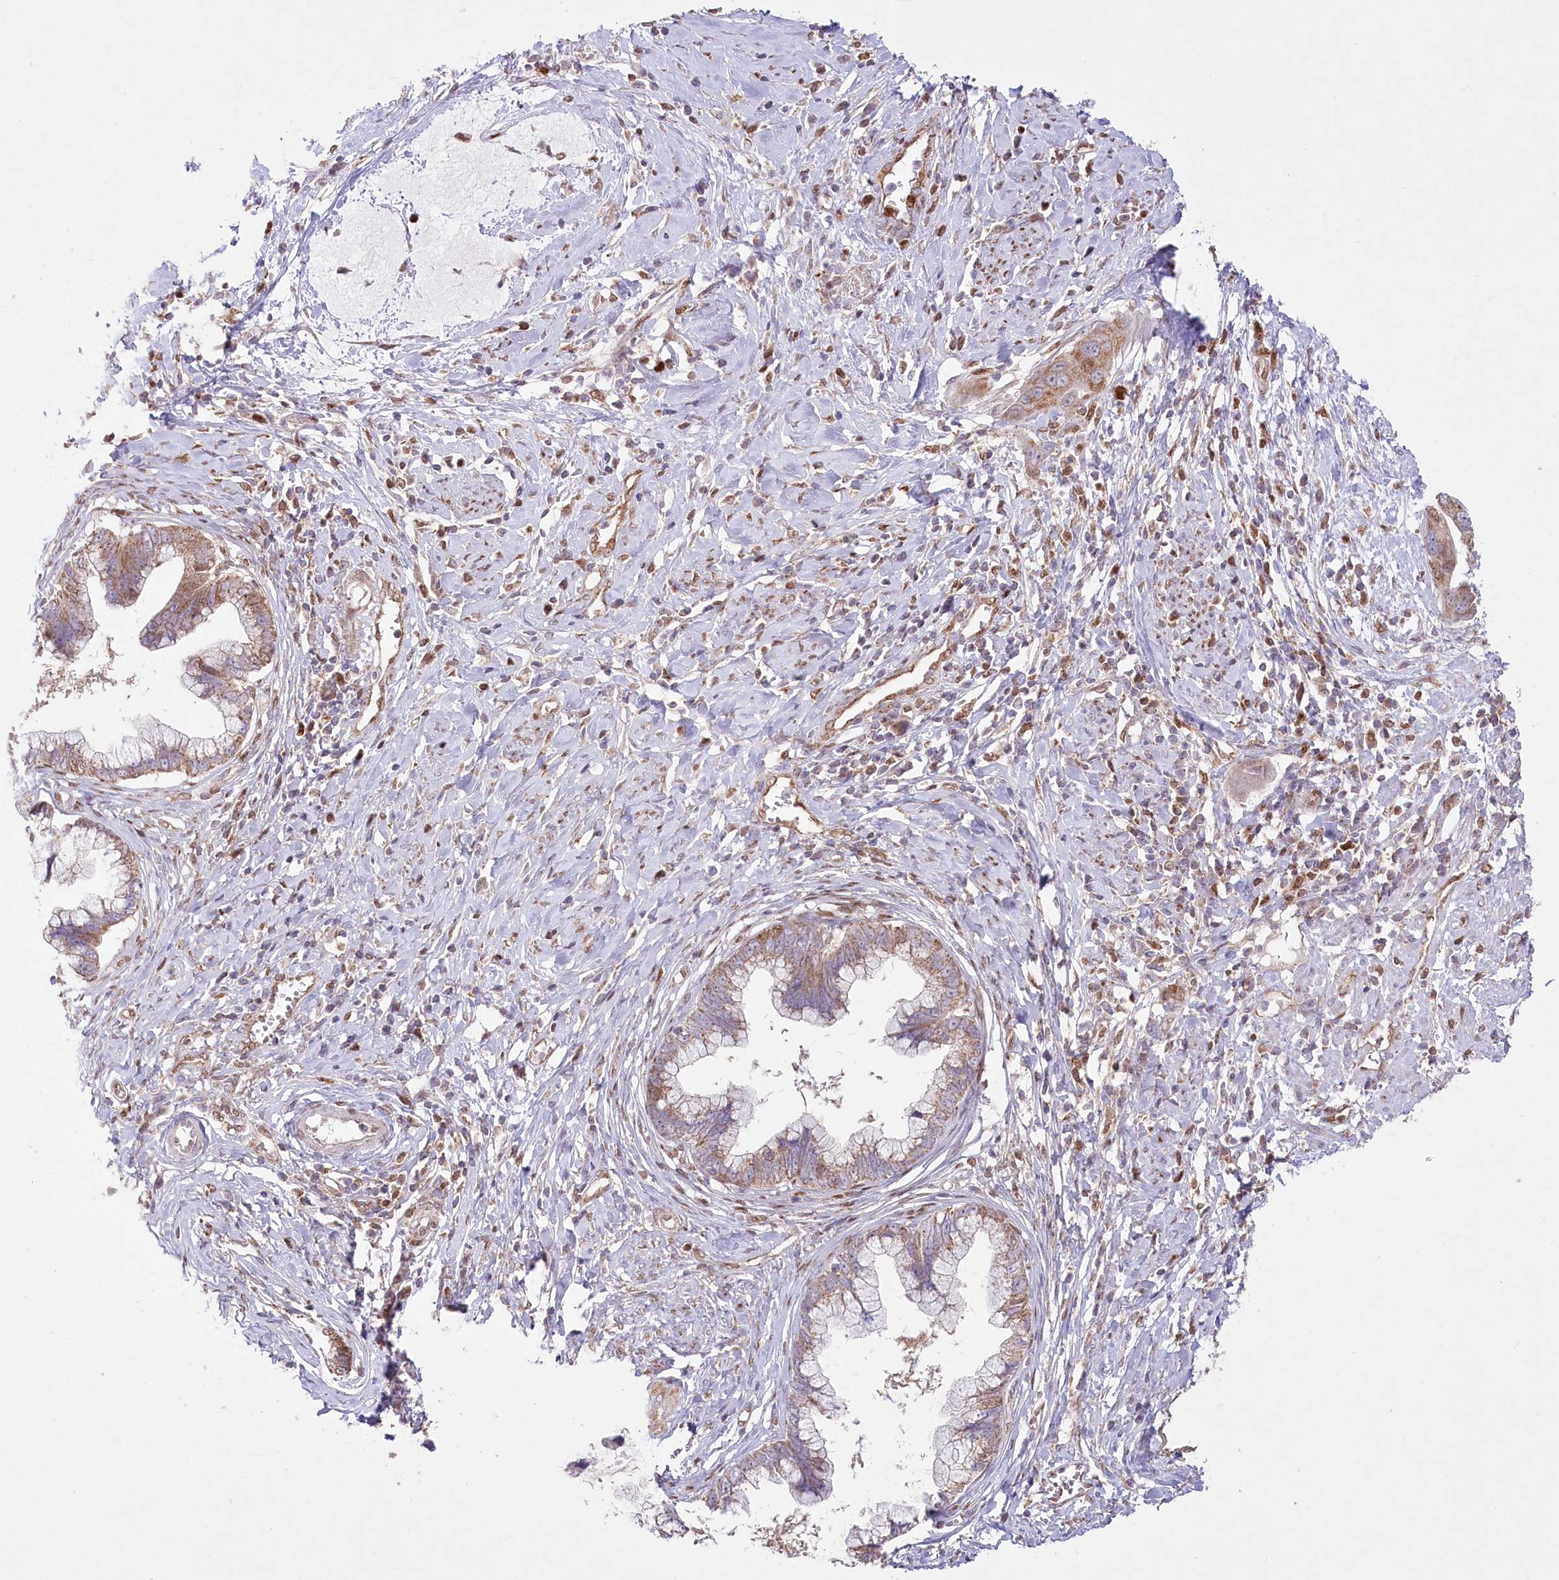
{"staining": {"intensity": "moderate", "quantity": "25%-75%", "location": "cytoplasmic/membranous,nuclear"}, "tissue": "cervical cancer", "cell_type": "Tumor cells", "image_type": "cancer", "snomed": [{"axis": "morphology", "description": "Adenocarcinoma, NOS"}, {"axis": "topography", "description": "Cervix"}], "caption": "Cervical adenocarcinoma was stained to show a protein in brown. There is medium levels of moderate cytoplasmic/membranous and nuclear staining in about 25%-75% of tumor cells.", "gene": "PYURF", "patient": {"sex": "female", "age": 44}}